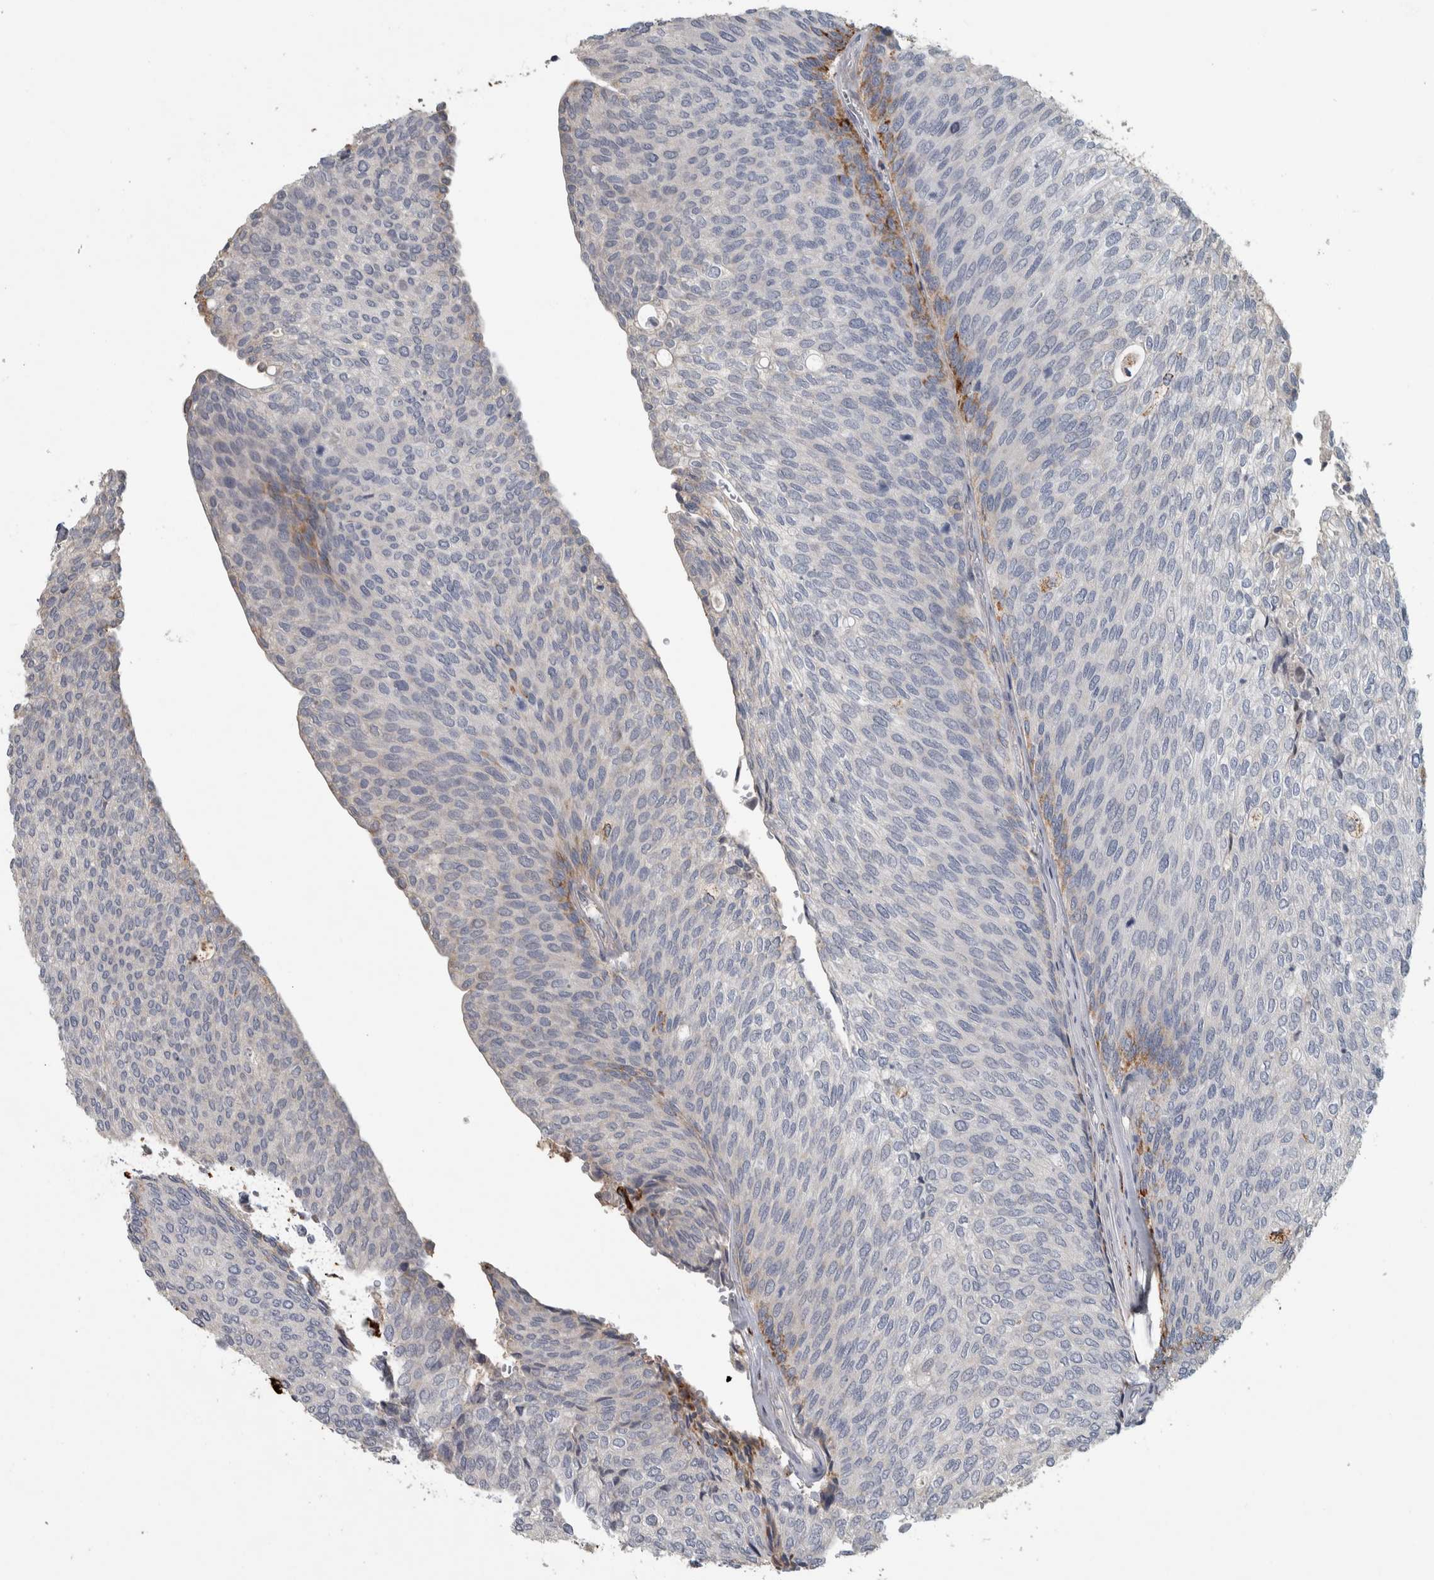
{"staining": {"intensity": "negative", "quantity": "none", "location": "none"}, "tissue": "urothelial cancer", "cell_type": "Tumor cells", "image_type": "cancer", "snomed": [{"axis": "morphology", "description": "Urothelial carcinoma, Low grade"}, {"axis": "topography", "description": "Urinary bladder"}], "caption": "Immunohistochemistry of urothelial cancer shows no expression in tumor cells.", "gene": "FAM78A", "patient": {"sex": "female", "age": 79}}